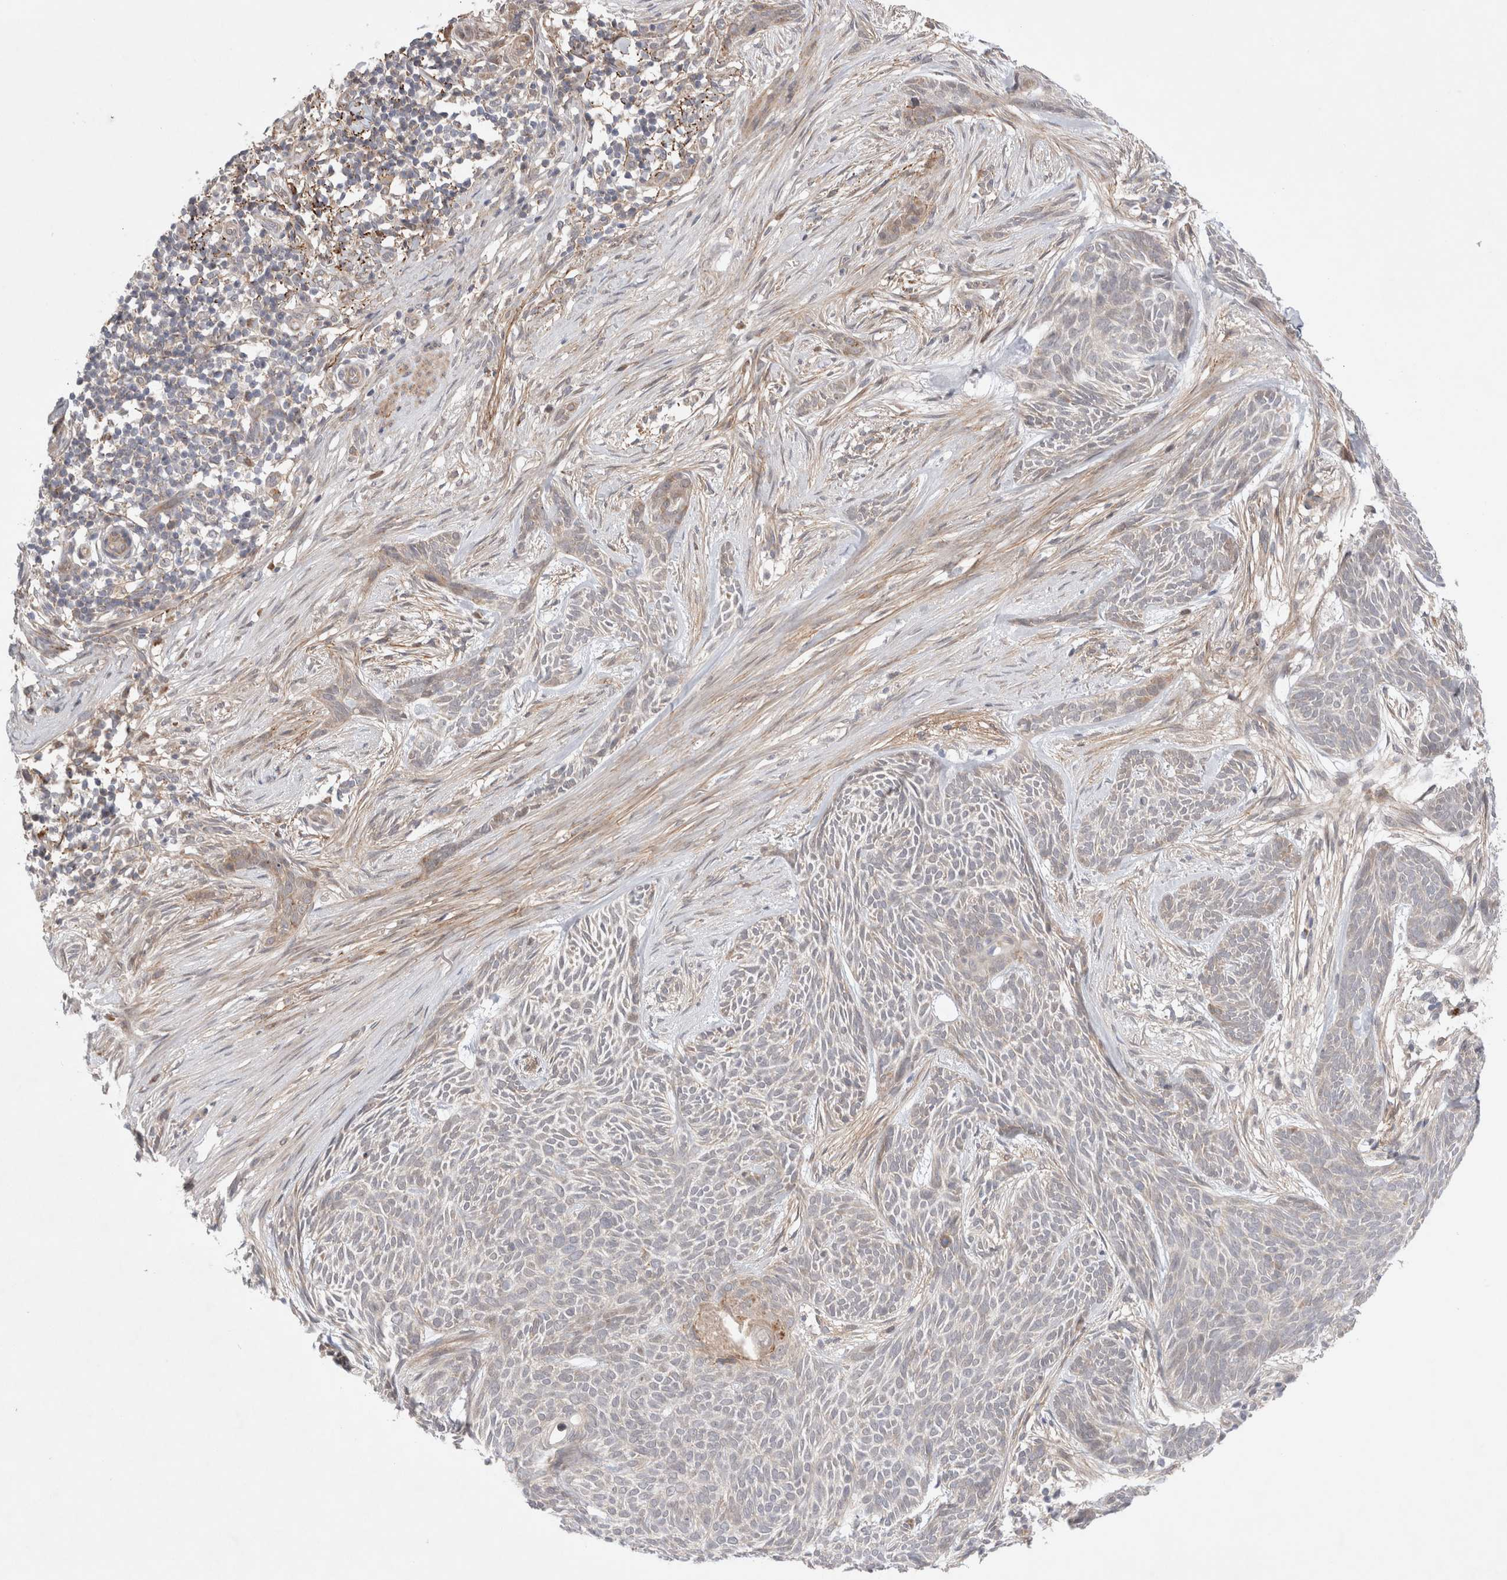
{"staining": {"intensity": "negative", "quantity": "none", "location": "none"}, "tissue": "skin cancer", "cell_type": "Tumor cells", "image_type": "cancer", "snomed": [{"axis": "morphology", "description": "Basal cell carcinoma"}, {"axis": "topography", "description": "Skin"}], "caption": "This is a photomicrograph of IHC staining of skin cancer (basal cell carcinoma), which shows no expression in tumor cells. (DAB (3,3'-diaminobenzidine) IHC with hematoxylin counter stain).", "gene": "GSDMB", "patient": {"sex": "female", "age": 59}}